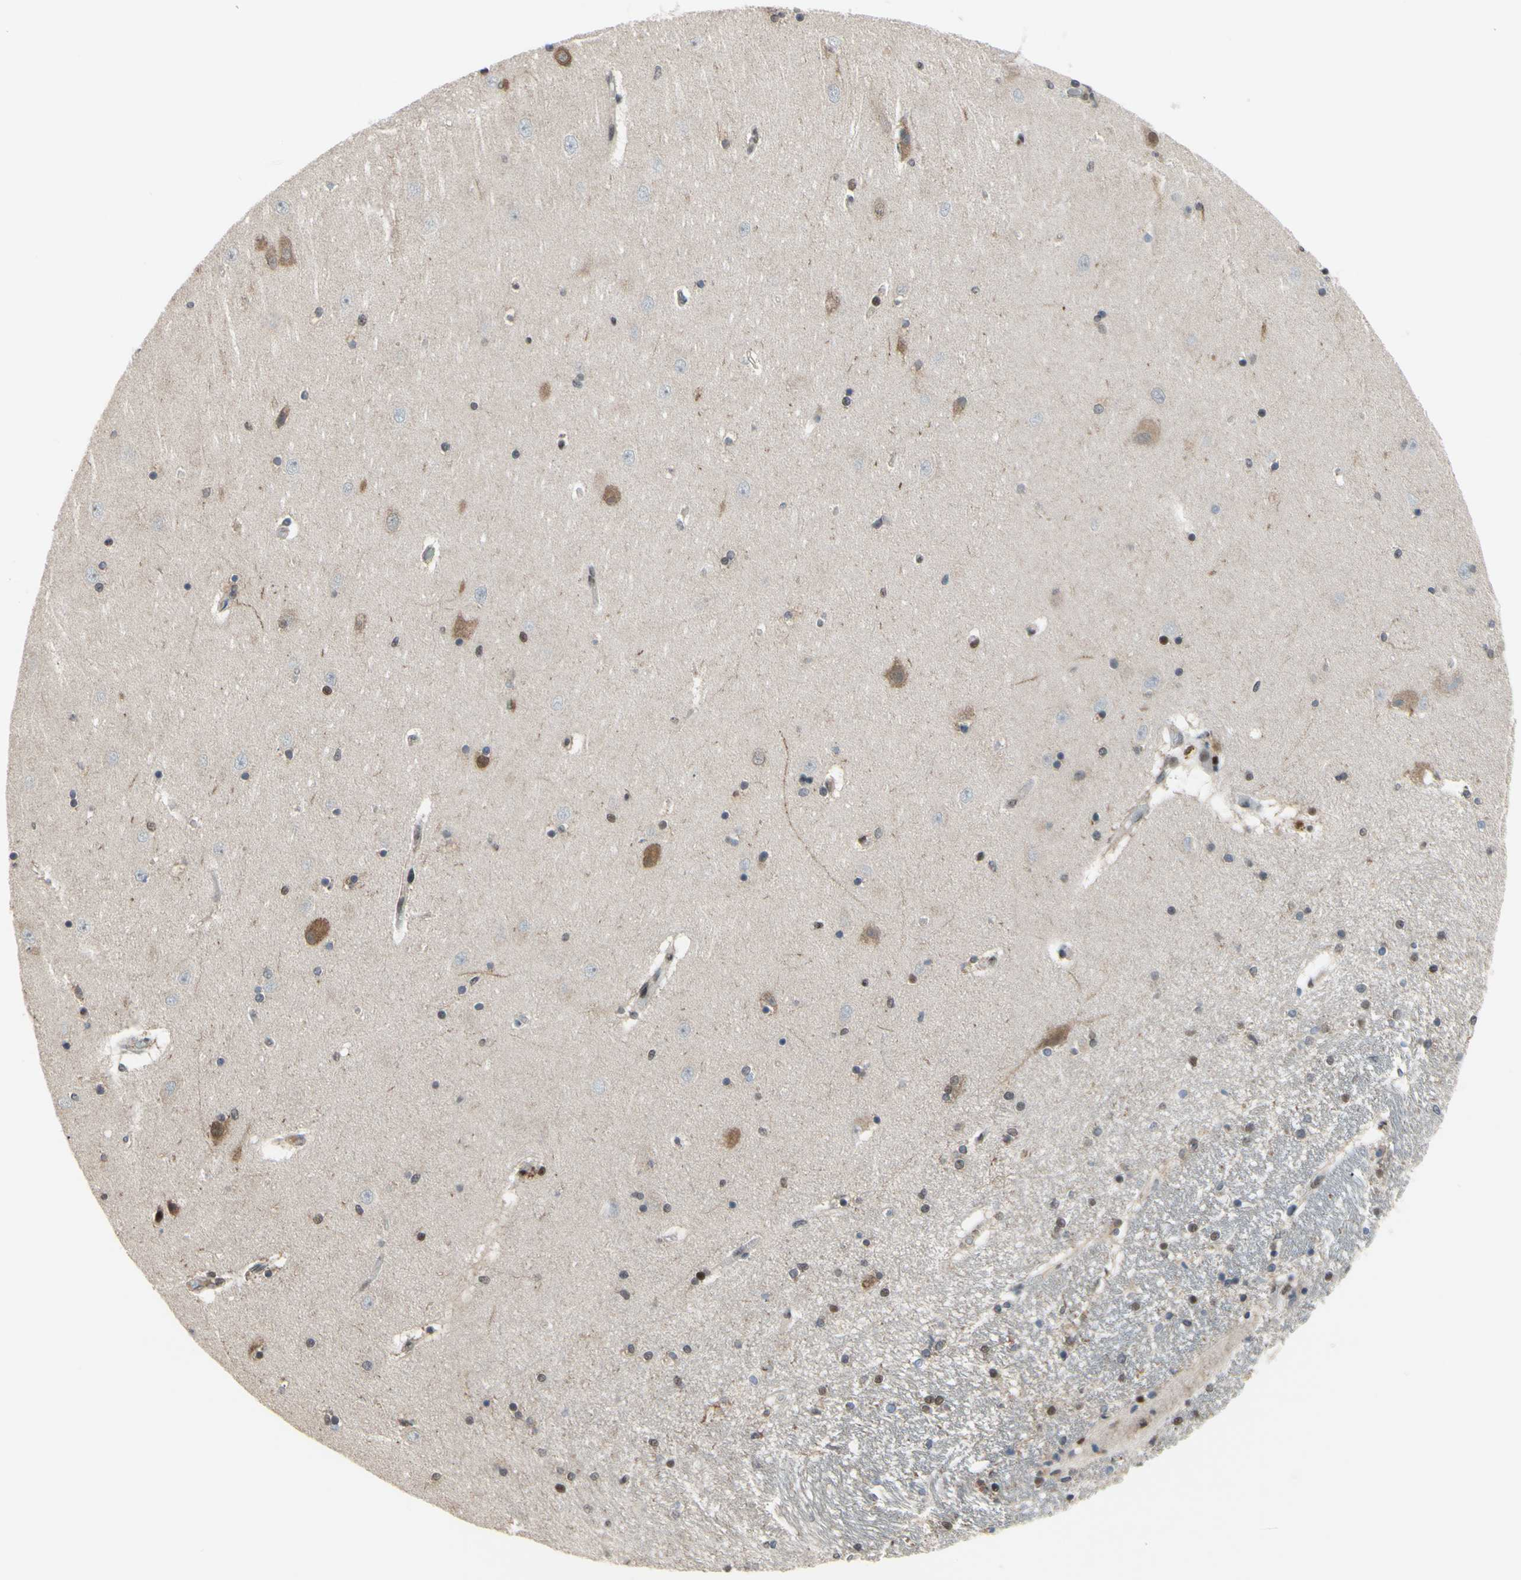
{"staining": {"intensity": "moderate", "quantity": "25%-75%", "location": "cytoplasmic/membranous,nuclear"}, "tissue": "hippocampus", "cell_type": "Glial cells", "image_type": "normal", "snomed": [{"axis": "morphology", "description": "Normal tissue, NOS"}, {"axis": "topography", "description": "Hippocampus"}], "caption": "Moderate cytoplasmic/membranous,nuclear expression for a protein is appreciated in approximately 25%-75% of glial cells of unremarkable hippocampus using IHC.", "gene": "SP4", "patient": {"sex": "female", "age": 54}}